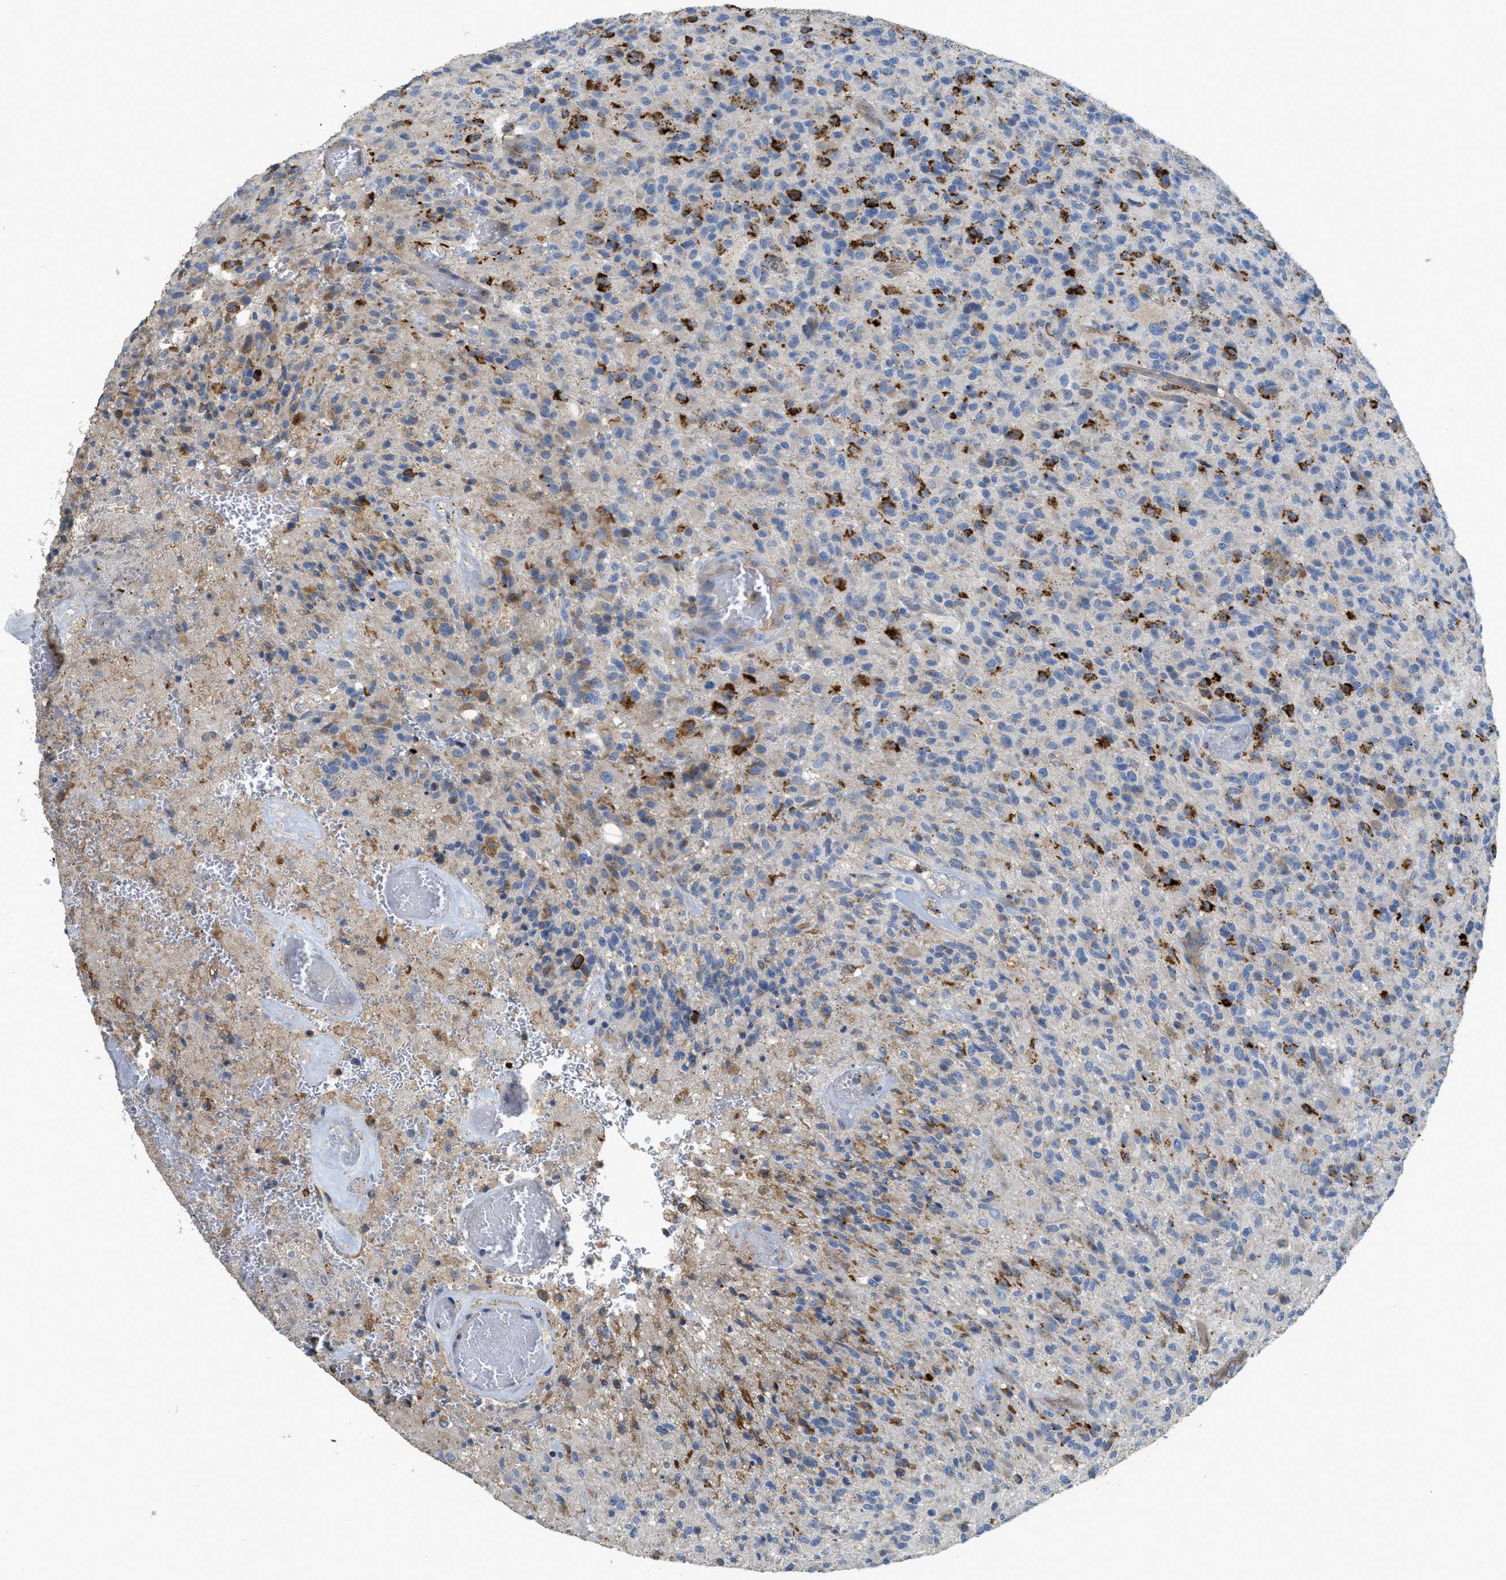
{"staining": {"intensity": "strong", "quantity": "25%-75%", "location": "cytoplasmic/membranous"}, "tissue": "glioma", "cell_type": "Tumor cells", "image_type": "cancer", "snomed": [{"axis": "morphology", "description": "Glioma, malignant, High grade"}, {"axis": "topography", "description": "Brain"}], "caption": "Immunohistochemistry (IHC) micrograph of neoplastic tissue: human glioma stained using IHC demonstrates high levels of strong protein expression localized specifically in the cytoplasmic/membranous of tumor cells, appearing as a cytoplasmic/membranous brown color.", "gene": "CASP10", "patient": {"sex": "male", "age": 71}}